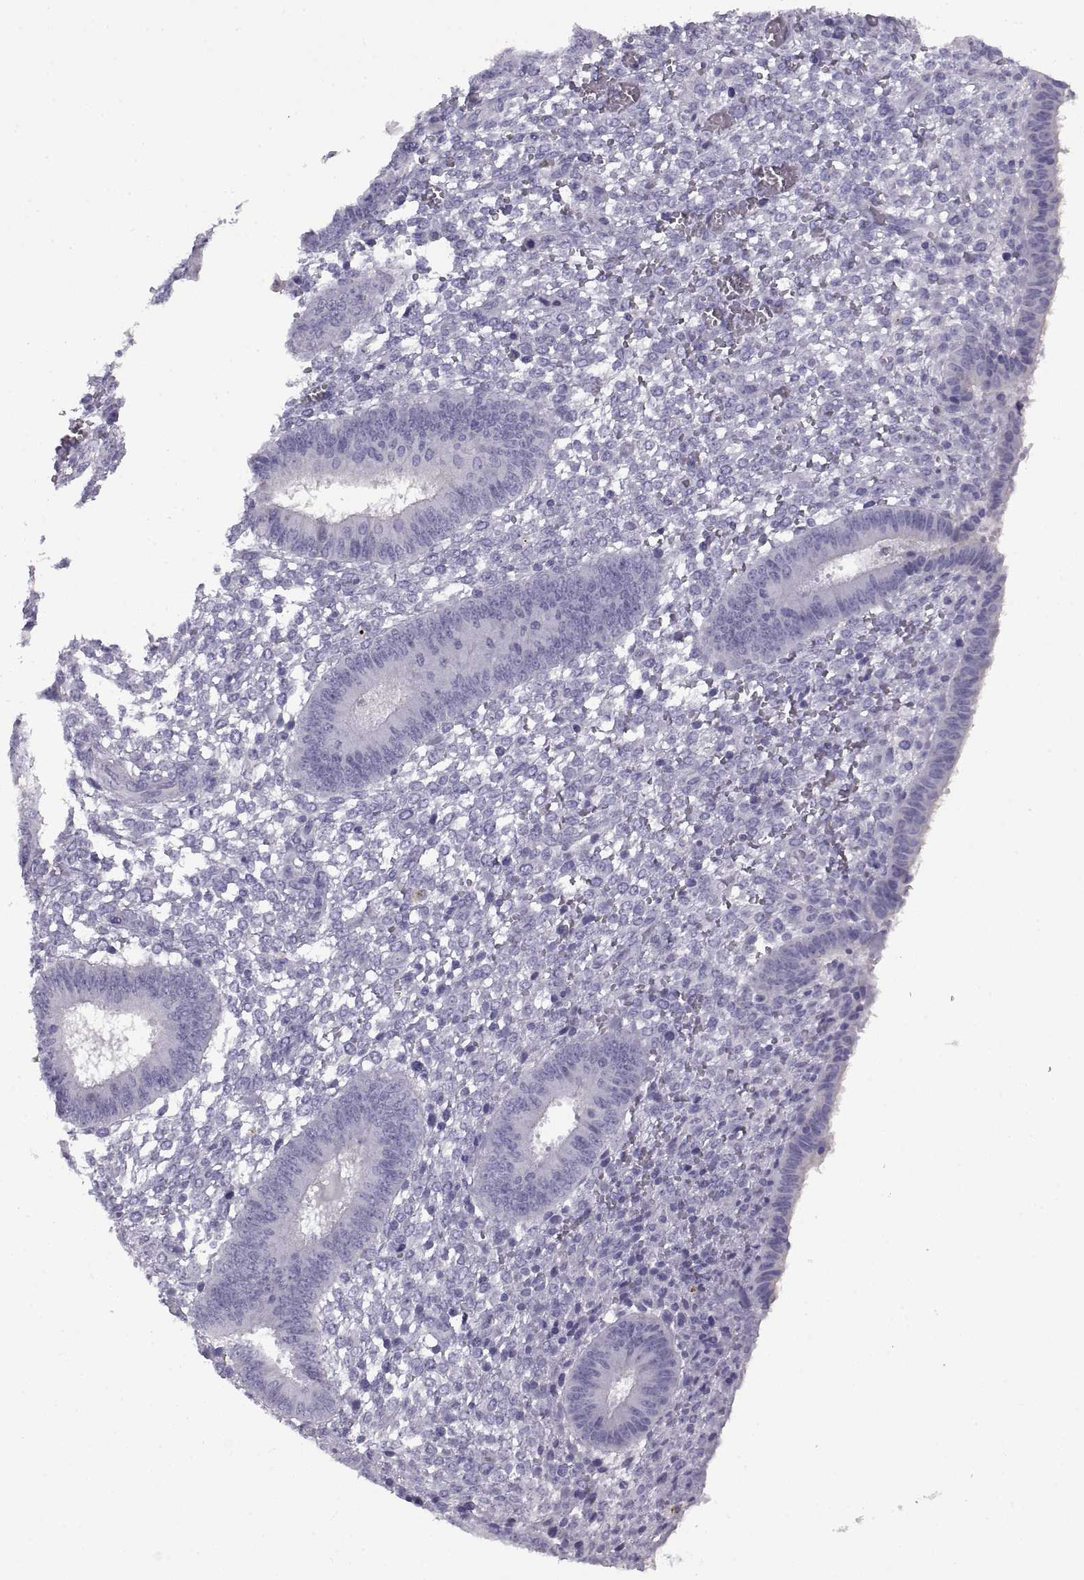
{"staining": {"intensity": "negative", "quantity": "none", "location": "none"}, "tissue": "endometrium", "cell_type": "Cells in endometrial stroma", "image_type": "normal", "snomed": [{"axis": "morphology", "description": "Normal tissue, NOS"}, {"axis": "topography", "description": "Endometrium"}], "caption": "An immunohistochemistry photomicrograph of benign endometrium is shown. There is no staining in cells in endometrial stroma of endometrium. (Stains: DAB immunohistochemistry with hematoxylin counter stain, Microscopy: brightfield microscopy at high magnification).", "gene": "CRYBB3", "patient": {"sex": "female", "age": 42}}